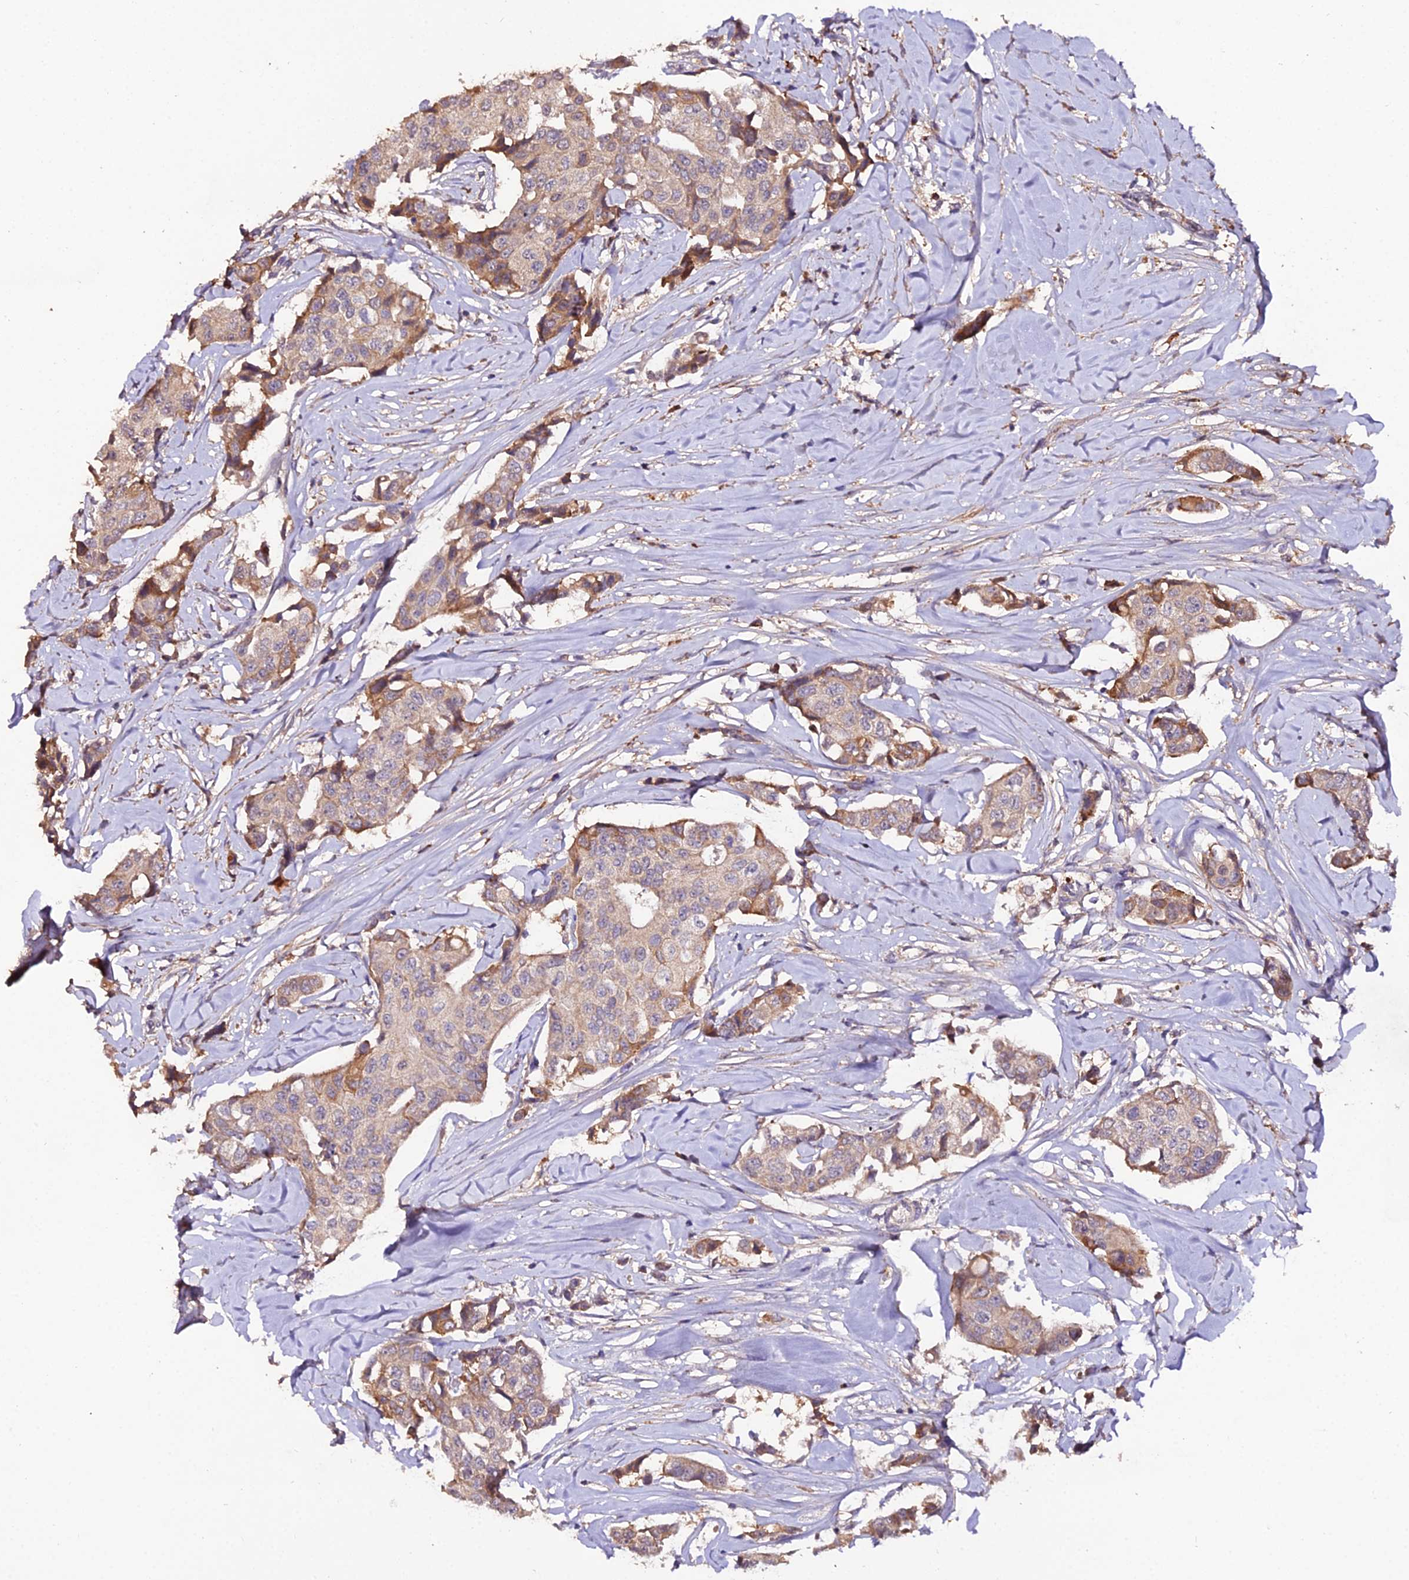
{"staining": {"intensity": "weak", "quantity": "25%-75%", "location": "cytoplasmic/membranous"}, "tissue": "breast cancer", "cell_type": "Tumor cells", "image_type": "cancer", "snomed": [{"axis": "morphology", "description": "Duct carcinoma"}, {"axis": "topography", "description": "Breast"}], "caption": "Brown immunohistochemical staining in breast cancer displays weak cytoplasmic/membranous expression in about 25%-75% of tumor cells. The protein is shown in brown color, while the nuclei are stained blue.", "gene": "KCTD16", "patient": {"sex": "female", "age": 80}}